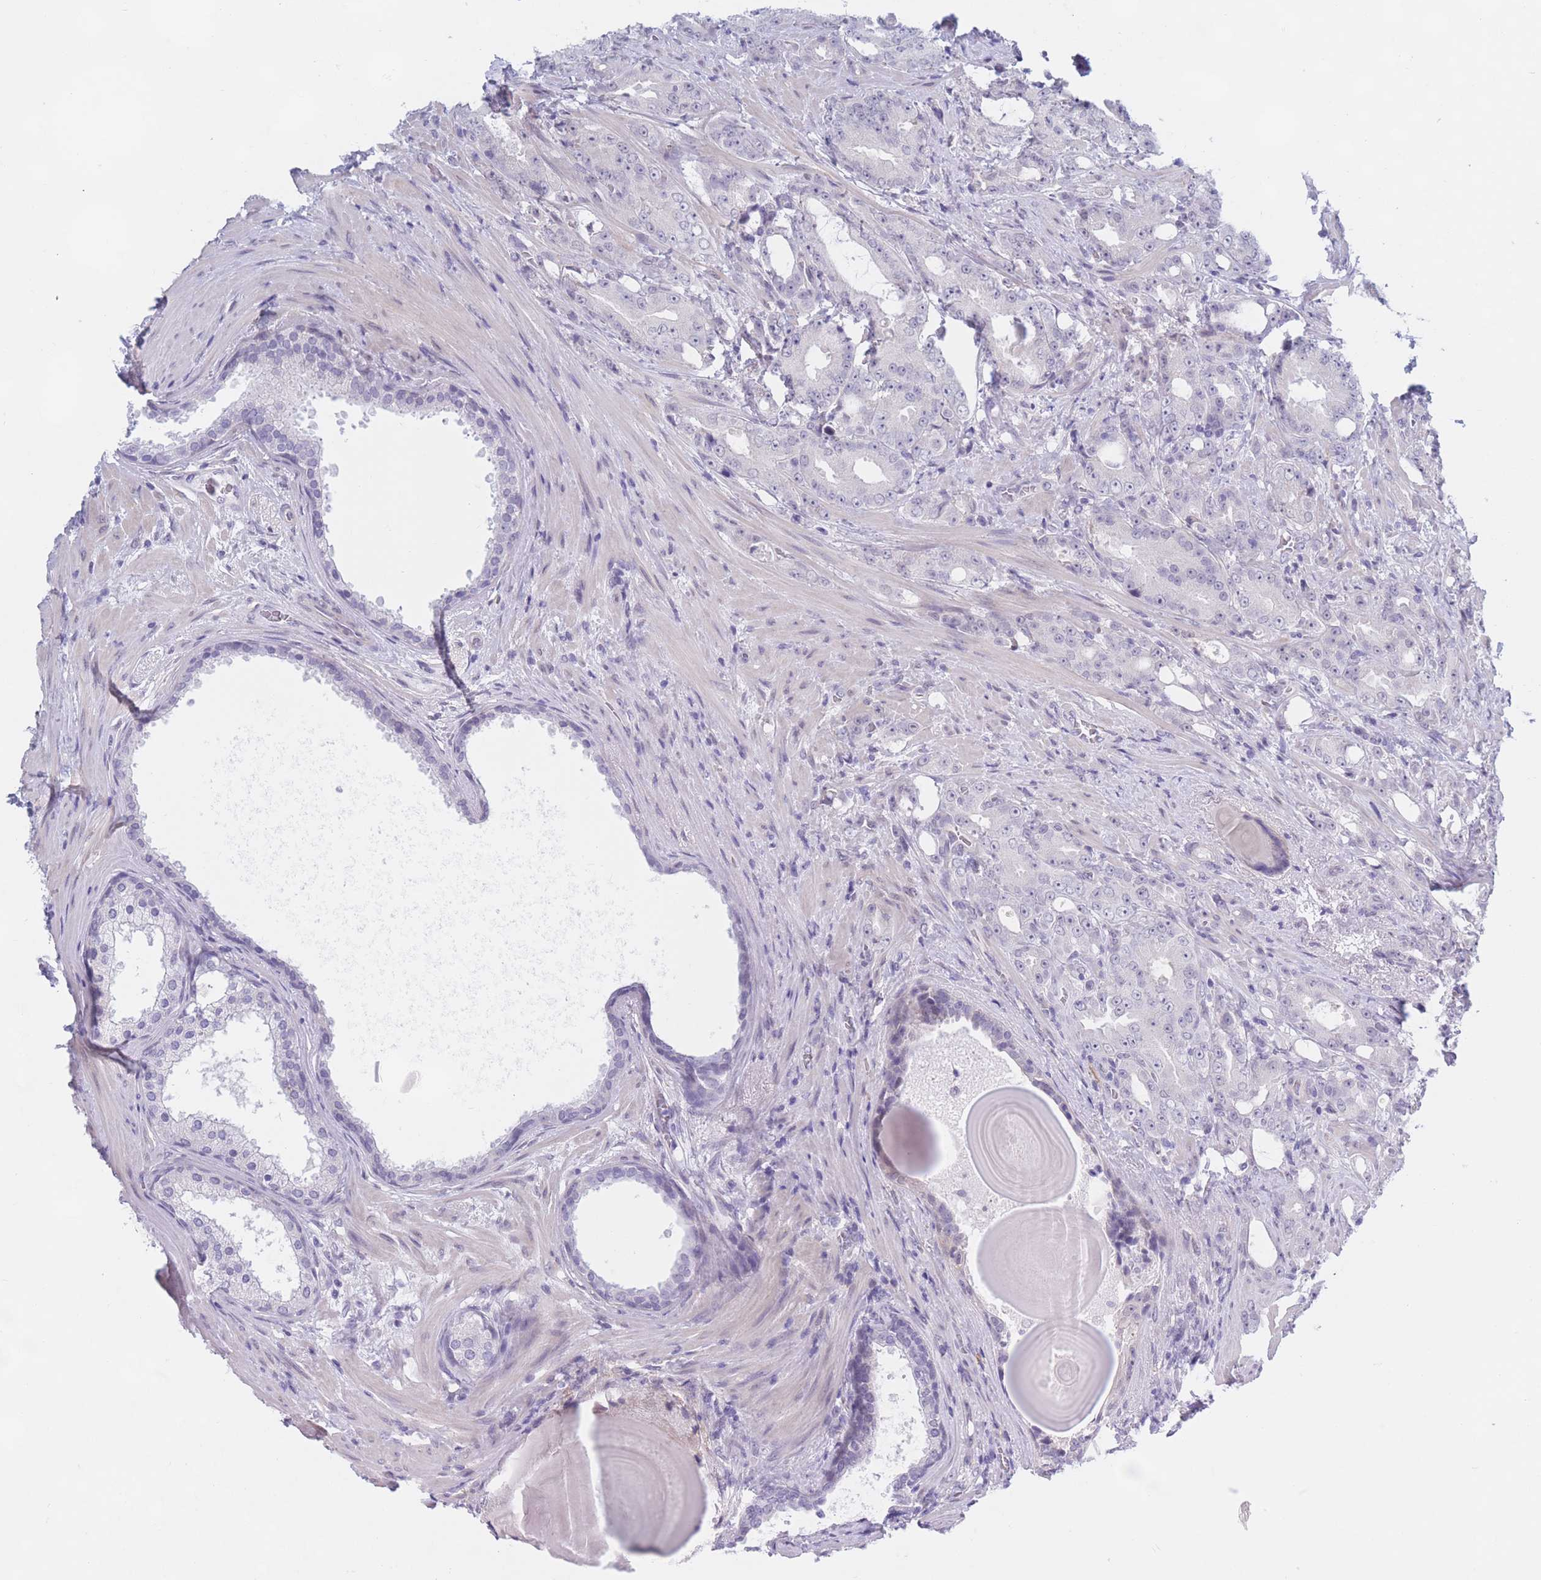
{"staining": {"intensity": "negative", "quantity": "none", "location": "none"}, "tissue": "prostate cancer", "cell_type": "Tumor cells", "image_type": "cancer", "snomed": [{"axis": "morphology", "description": "Adenocarcinoma, High grade"}, {"axis": "topography", "description": "Prostate"}], "caption": "This histopathology image is of prostate high-grade adenocarcinoma stained with immunohistochemistry to label a protein in brown with the nuclei are counter-stained blue. There is no expression in tumor cells.", "gene": "PODXL", "patient": {"sex": "male", "age": 69}}